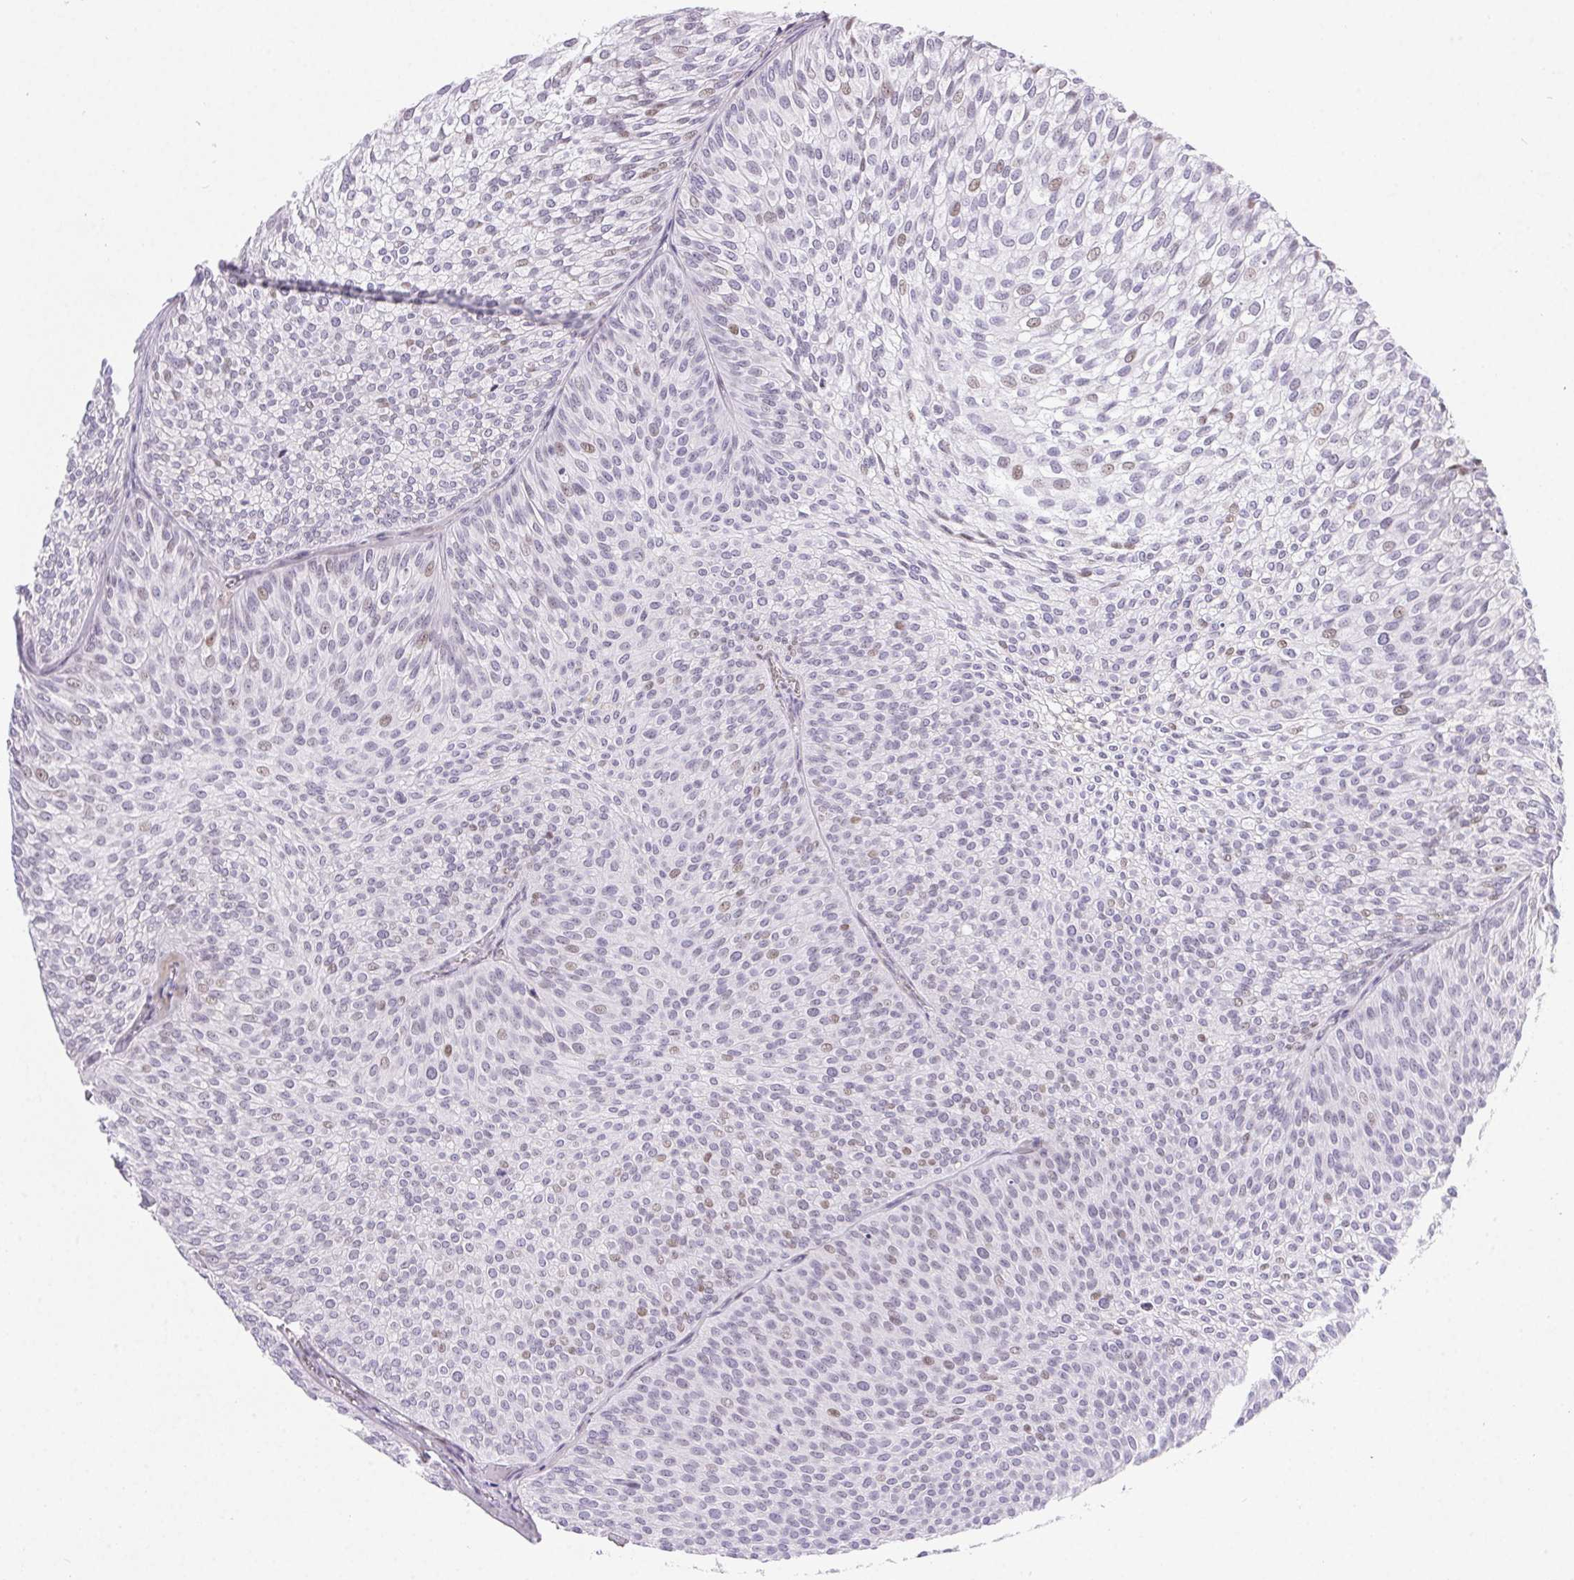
{"staining": {"intensity": "moderate", "quantity": "<25%", "location": "nuclear"}, "tissue": "urothelial cancer", "cell_type": "Tumor cells", "image_type": "cancer", "snomed": [{"axis": "morphology", "description": "Urothelial carcinoma, Low grade"}, {"axis": "topography", "description": "Urinary bladder"}], "caption": "Immunohistochemistry (IHC) (DAB (3,3'-diaminobenzidine)) staining of urothelial cancer exhibits moderate nuclear protein expression in about <25% of tumor cells.", "gene": "PDZD2", "patient": {"sex": "male", "age": 91}}